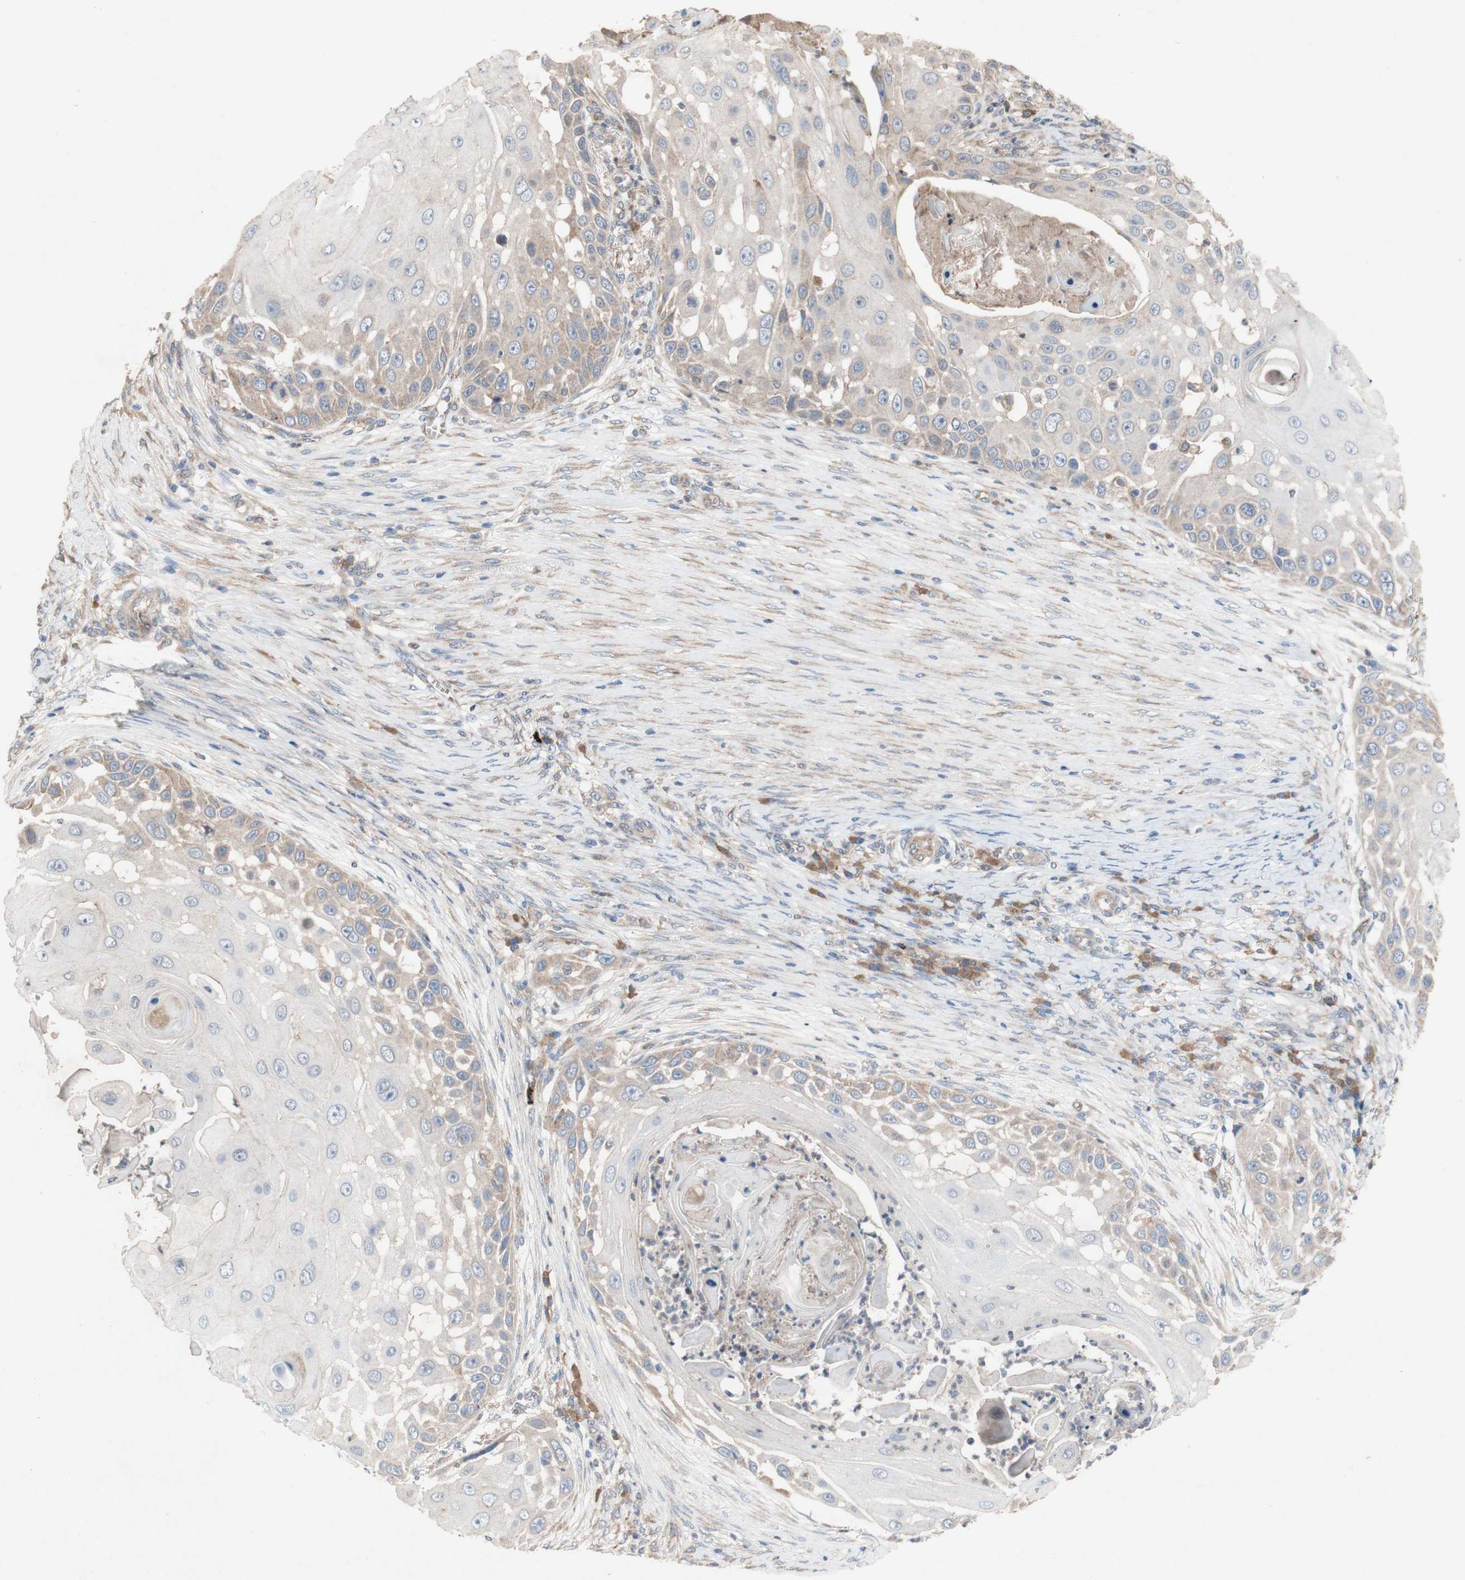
{"staining": {"intensity": "weak", "quantity": ">75%", "location": "cytoplasmic/membranous"}, "tissue": "skin cancer", "cell_type": "Tumor cells", "image_type": "cancer", "snomed": [{"axis": "morphology", "description": "Squamous cell carcinoma, NOS"}, {"axis": "topography", "description": "Skin"}], "caption": "A high-resolution micrograph shows immunohistochemistry (IHC) staining of squamous cell carcinoma (skin), which demonstrates weak cytoplasmic/membranous expression in about >75% of tumor cells.", "gene": "PDGFB", "patient": {"sex": "female", "age": 44}}